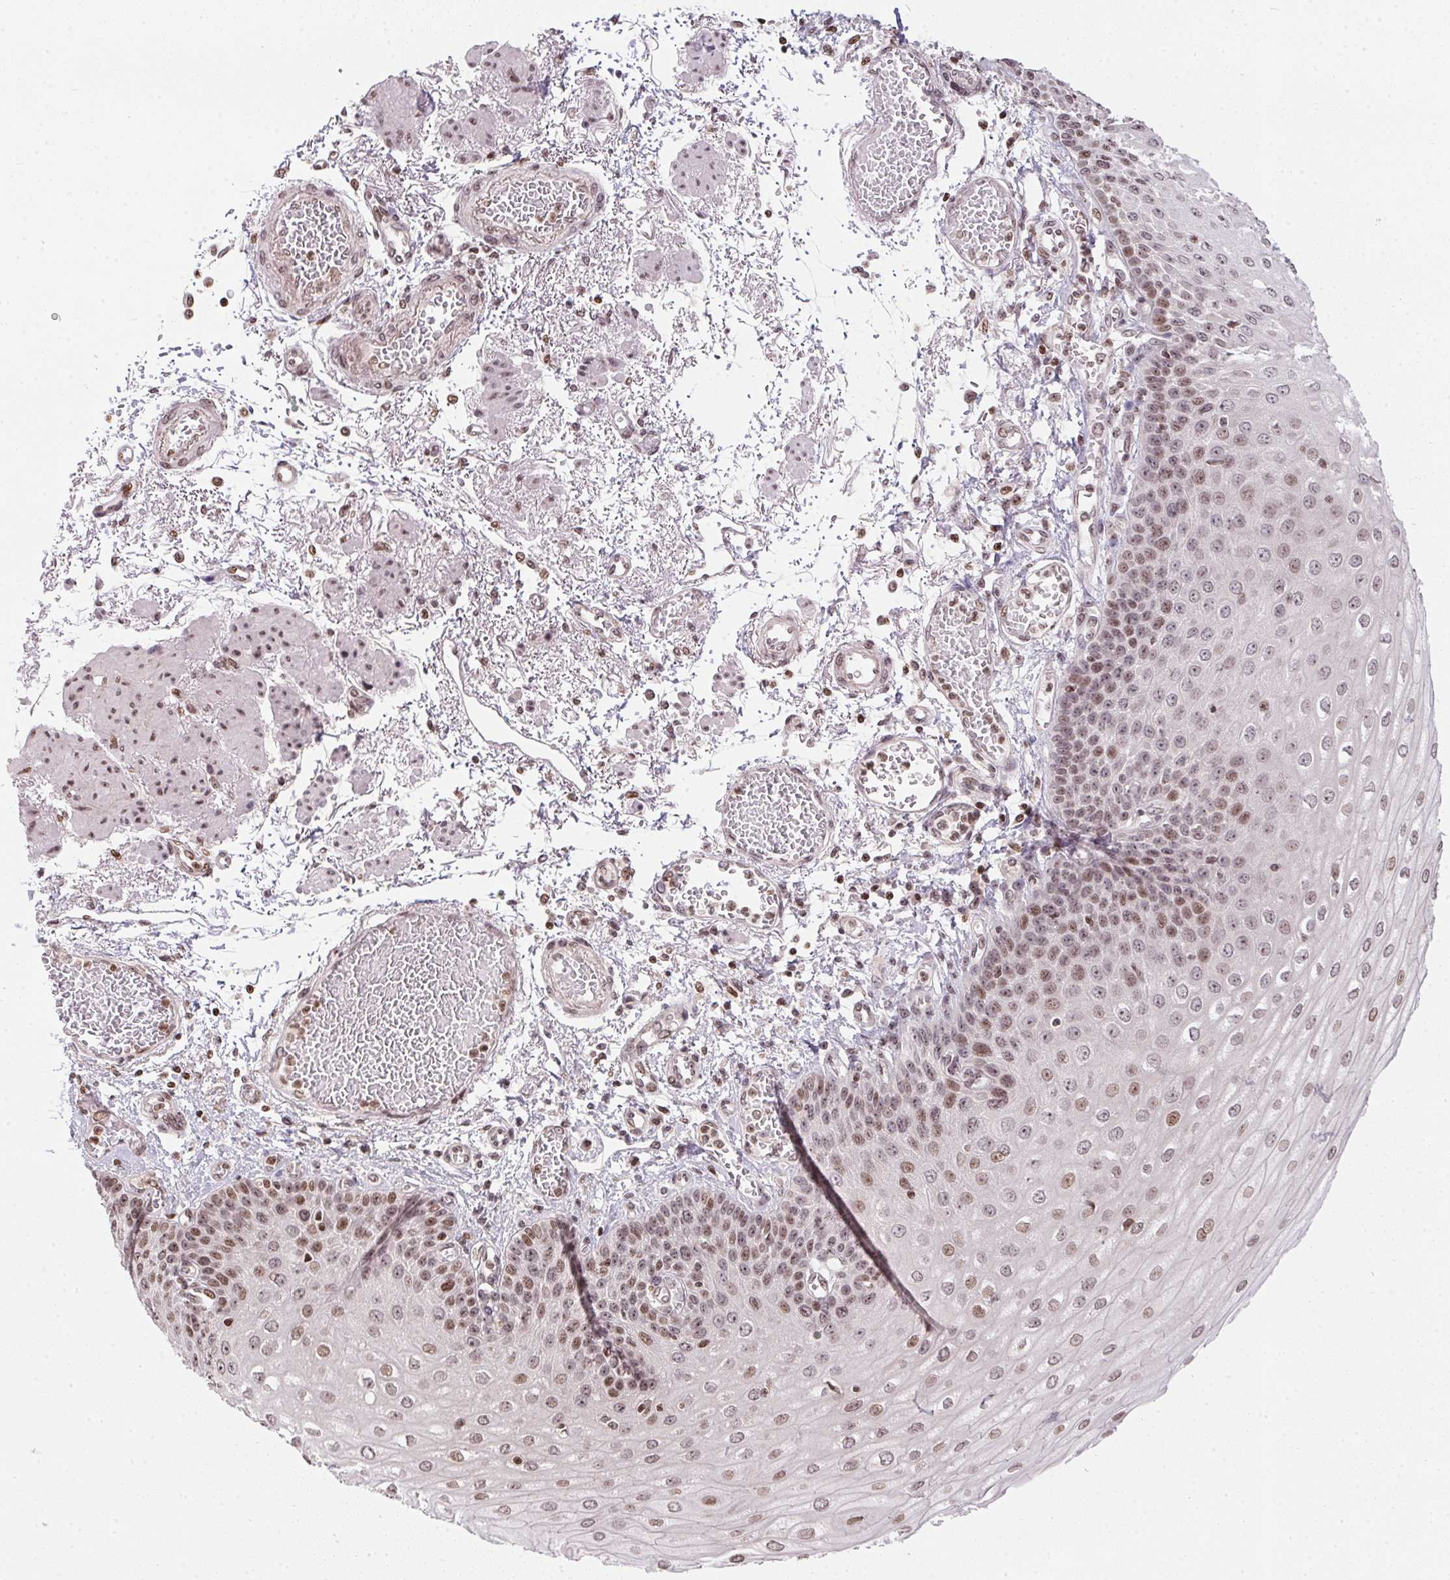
{"staining": {"intensity": "moderate", "quantity": ">75%", "location": "nuclear"}, "tissue": "esophagus", "cell_type": "Squamous epithelial cells", "image_type": "normal", "snomed": [{"axis": "morphology", "description": "Normal tissue, NOS"}, {"axis": "morphology", "description": "Adenocarcinoma, NOS"}, {"axis": "topography", "description": "Esophagus"}], "caption": "Immunohistochemical staining of benign human esophagus displays medium levels of moderate nuclear expression in approximately >75% of squamous epithelial cells.", "gene": "RNF181", "patient": {"sex": "male", "age": 81}}